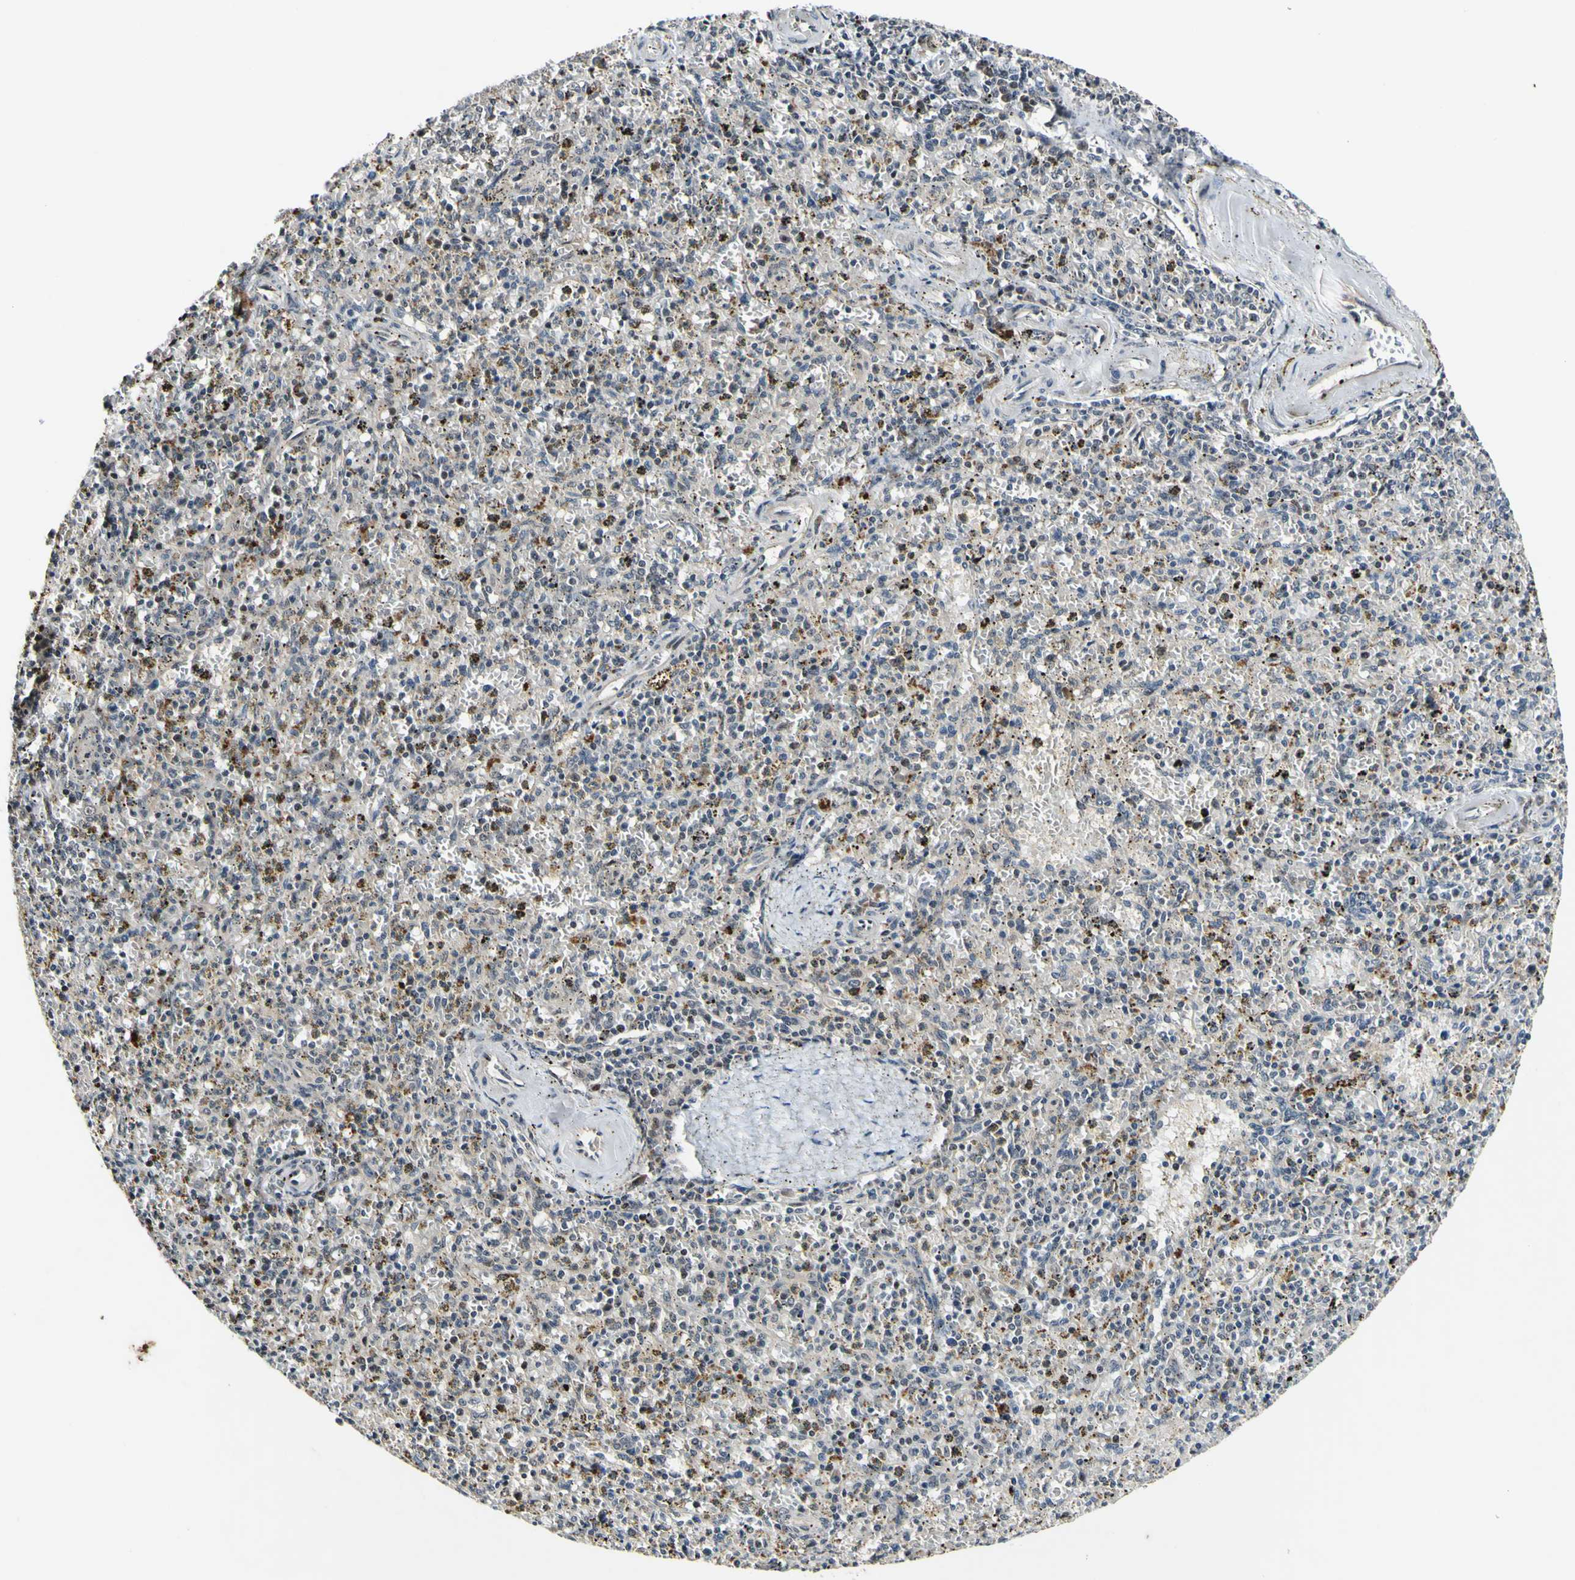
{"staining": {"intensity": "weak", "quantity": "<25%", "location": "nuclear"}, "tissue": "spleen", "cell_type": "Cells in red pulp", "image_type": "normal", "snomed": [{"axis": "morphology", "description": "Normal tissue, NOS"}, {"axis": "topography", "description": "Spleen"}], "caption": "The histopathology image displays no staining of cells in red pulp in unremarkable spleen.", "gene": "POLR2F", "patient": {"sex": "male", "age": 72}}